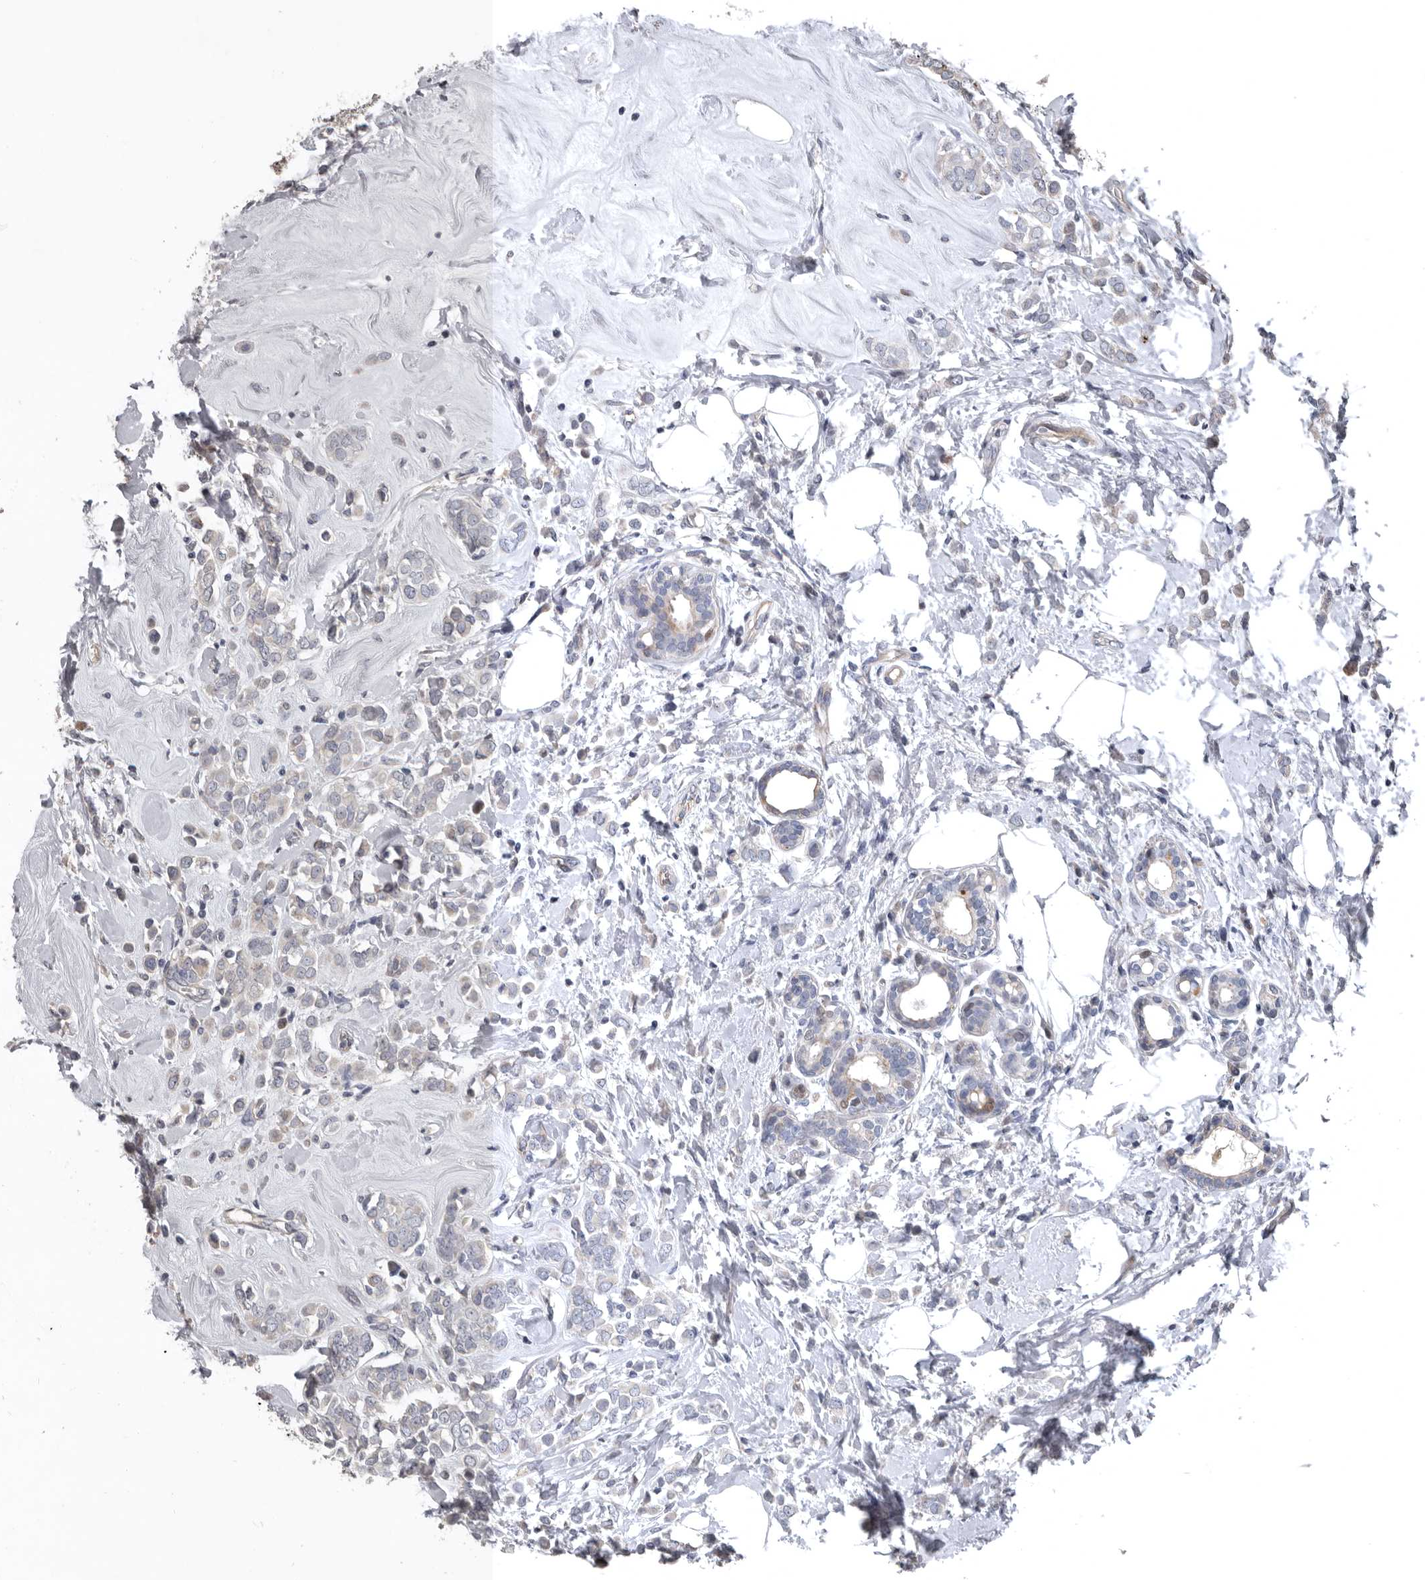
{"staining": {"intensity": "negative", "quantity": "none", "location": "none"}, "tissue": "breast cancer", "cell_type": "Tumor cells", "image_type": "cancer", "snomed": [{"axis": "morphology", "description": "Lobular carcinoma"}, {"axis": "topography", "description": "Breast"}], "caption": "Tumor cells show no significant positivity in breast cancer (lobular carcinoma).", "gene": "RNF217", "patient": {"sex": "female", "age": 47}}